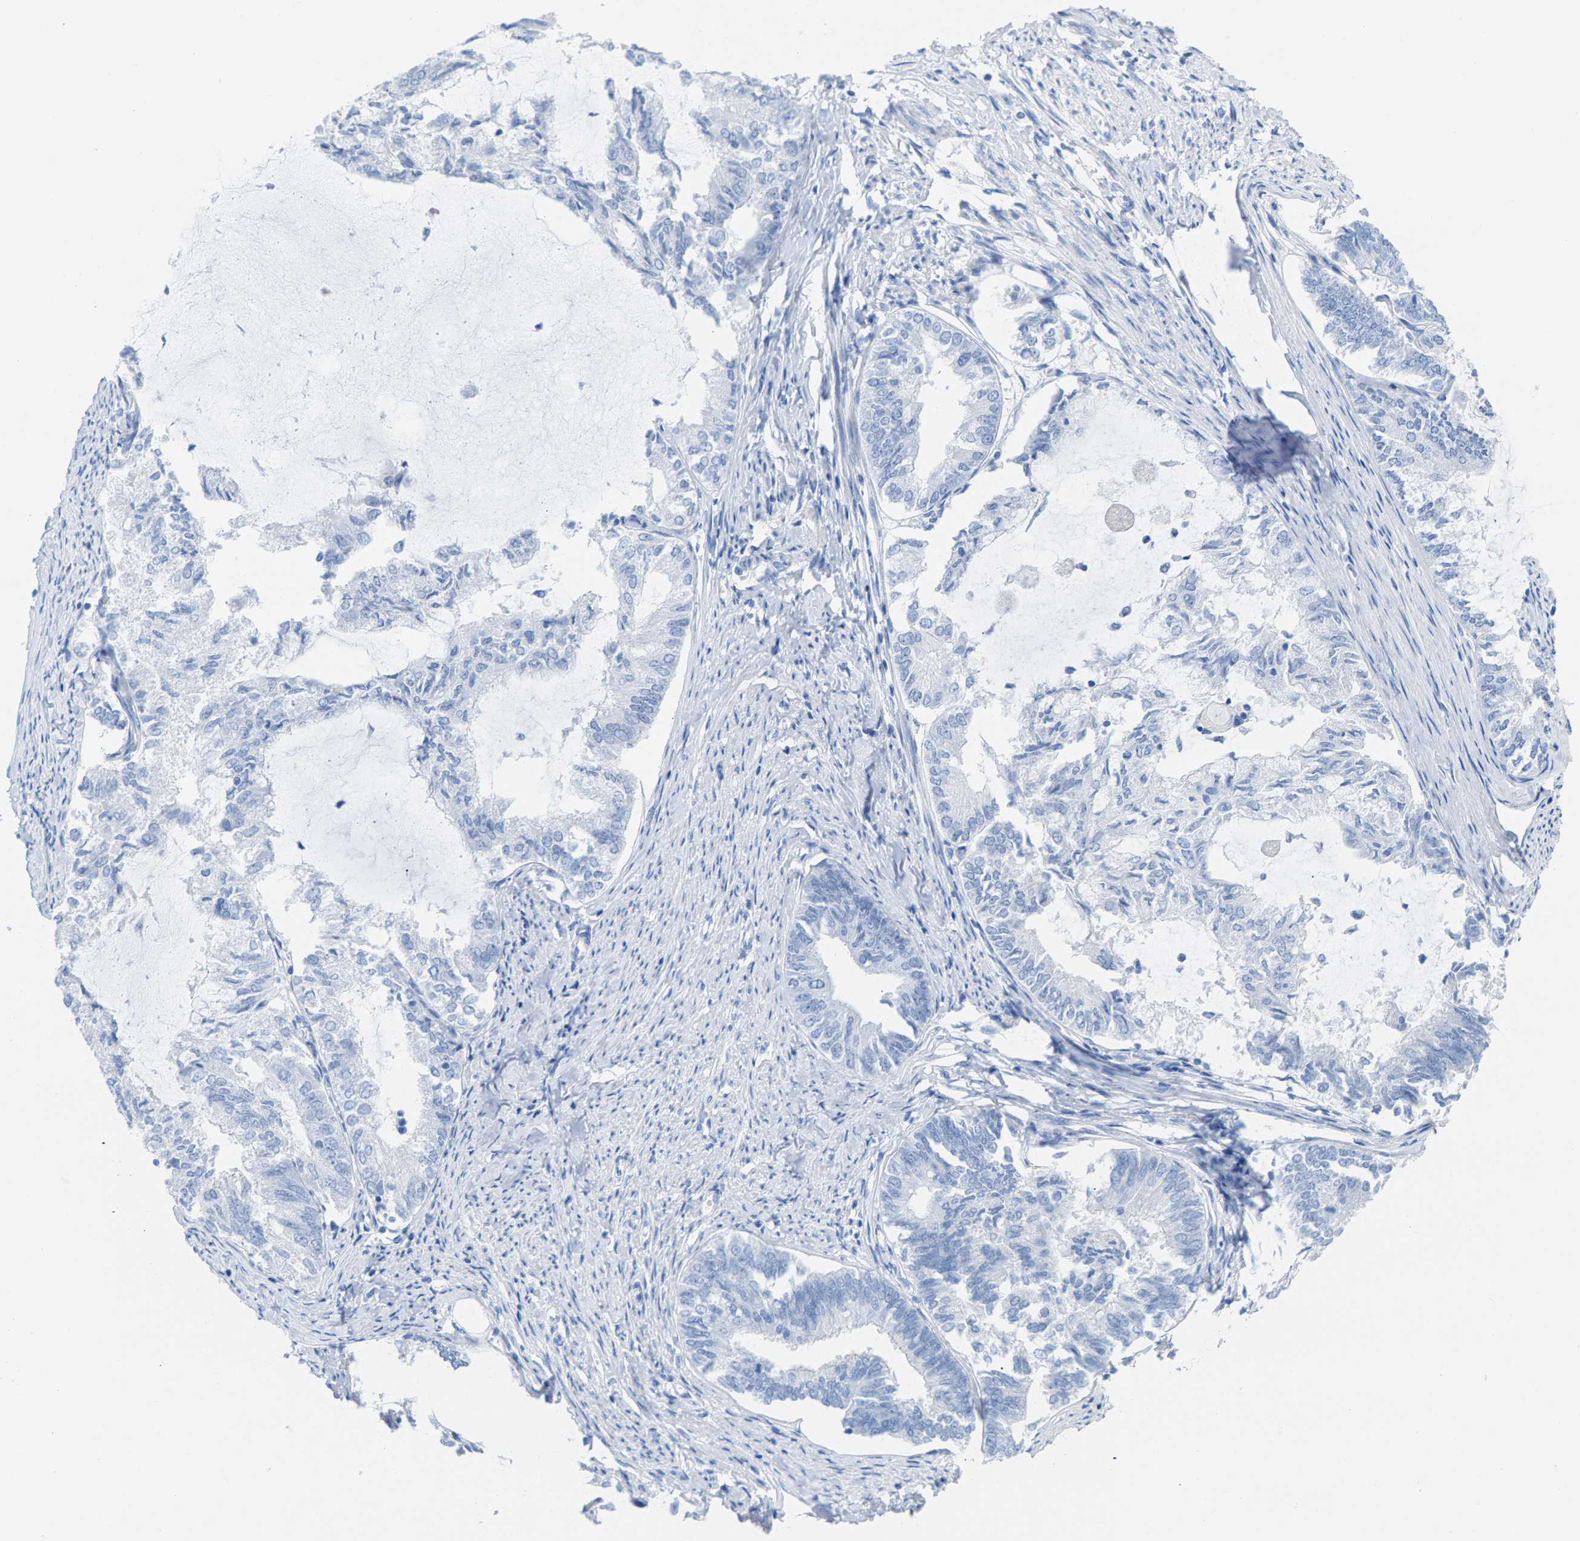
{"staining": {"intensity": "negative", "quantity": "none", "location": "none"}, "tissue": "endometrial cancer", "cell_type": "Tumor cells", "image_type": "cancer", "snomed": [{"axis": "morphology", "description": "Adenocarcinoma, NOS"}, {"axis": "topography", "description": "Endometrium"}], "caption": "Histopathology image shows no protein positivity in tumor cells of endometrial adenocarcinoma tissue.", "gene": "CPA1", "patient": {"sex": "female", "age": 86}}